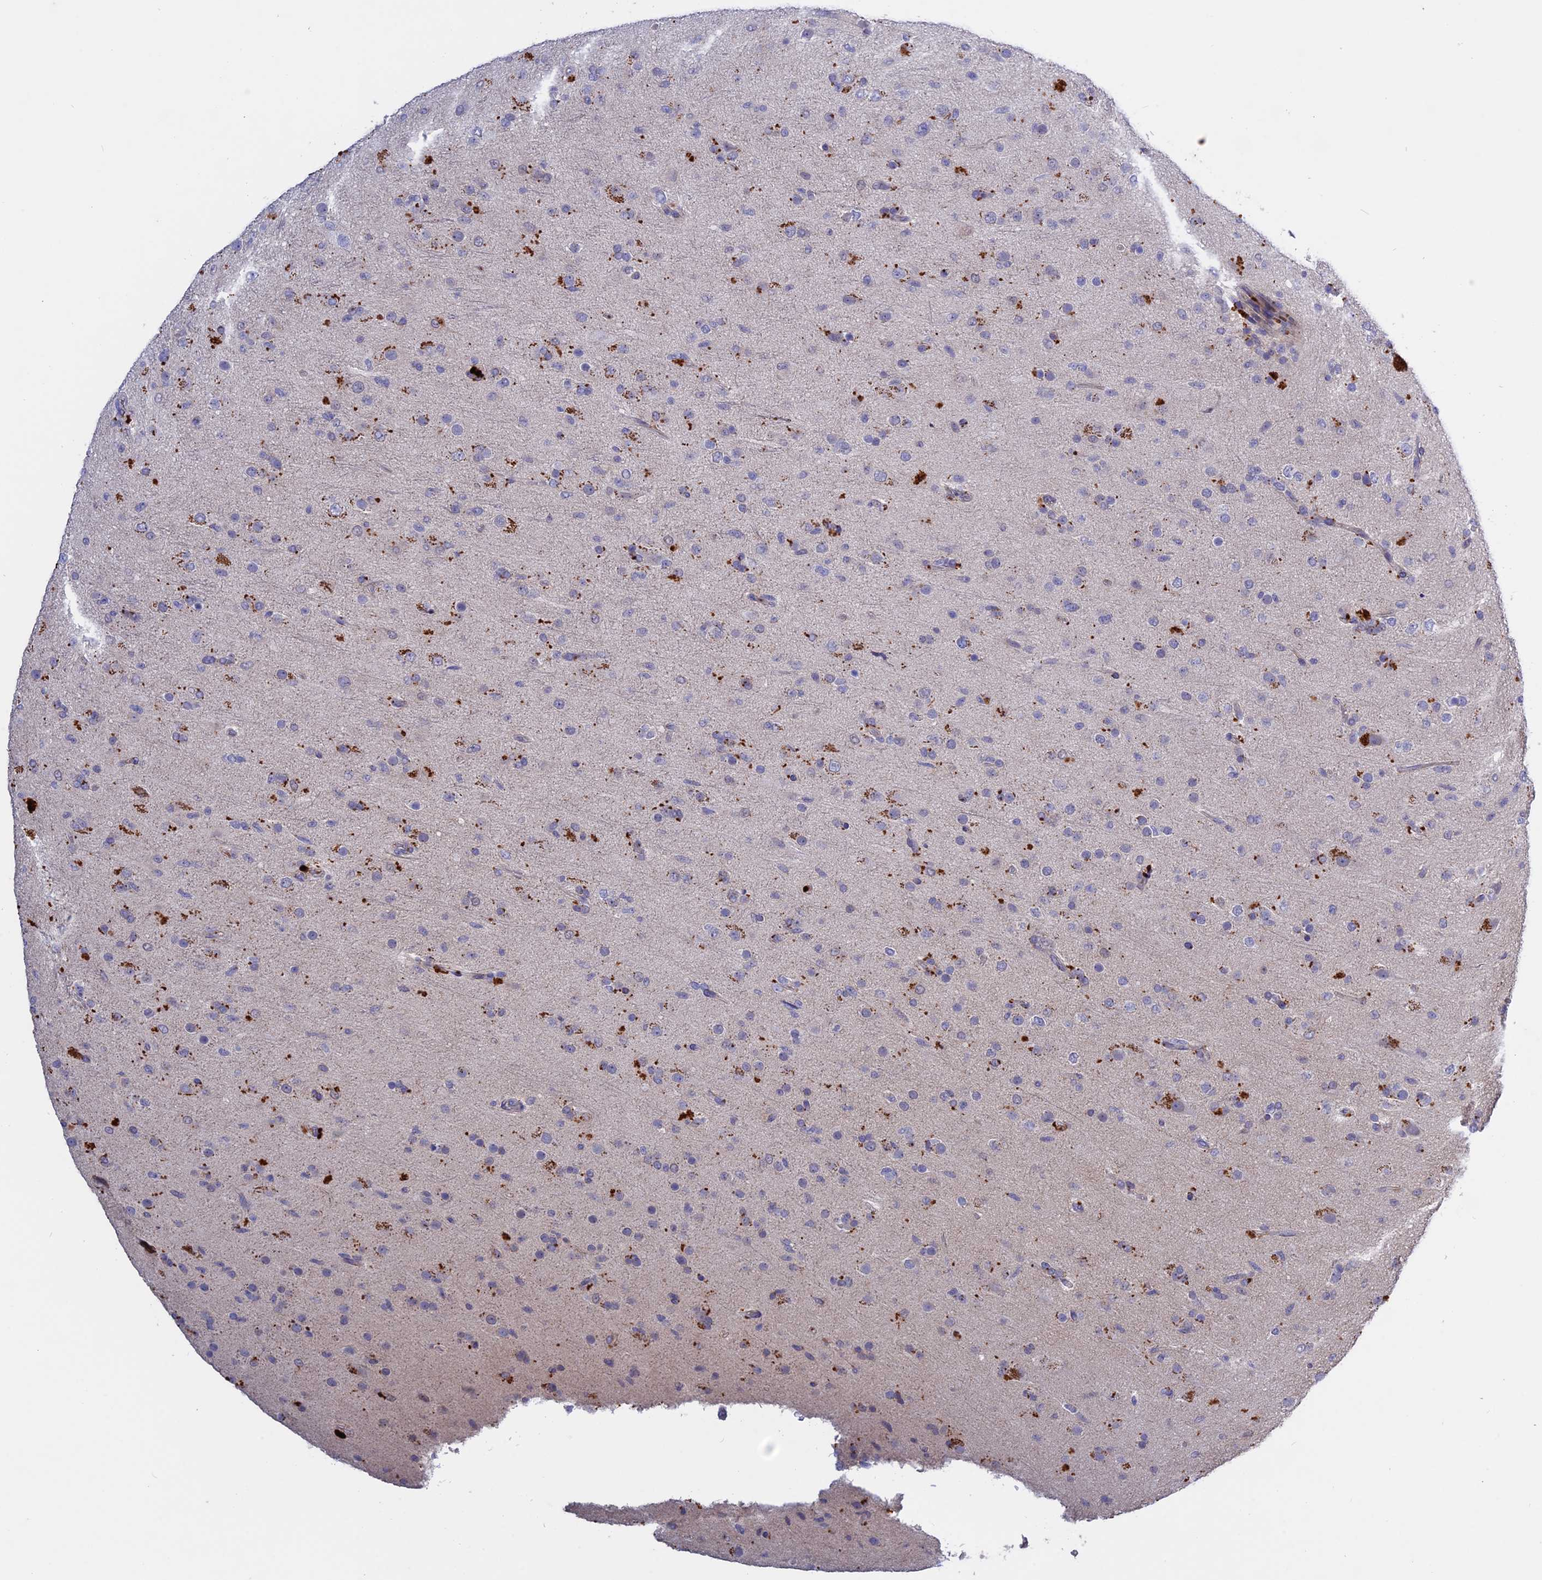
{"staining": {"intensity": "moderate", "quantity": "<25%", "location": "cytoplasmic/membranous"}, "tissue": "glioma", "cell_type": "Tumor cells", "image_type": "cancer", "snomed": [{"axis": "morphology", "description": "Glioma, malignant, Low grade"}, {"axis": "topography", "description": "Brain"}], "caption": "Protein expression analysis of glioma shows moderate cytoplasmic/membranous staining in approximately <25% of tumor cells.", "gene": "GK5", "patient": {"sex": "male", "age": 65}}